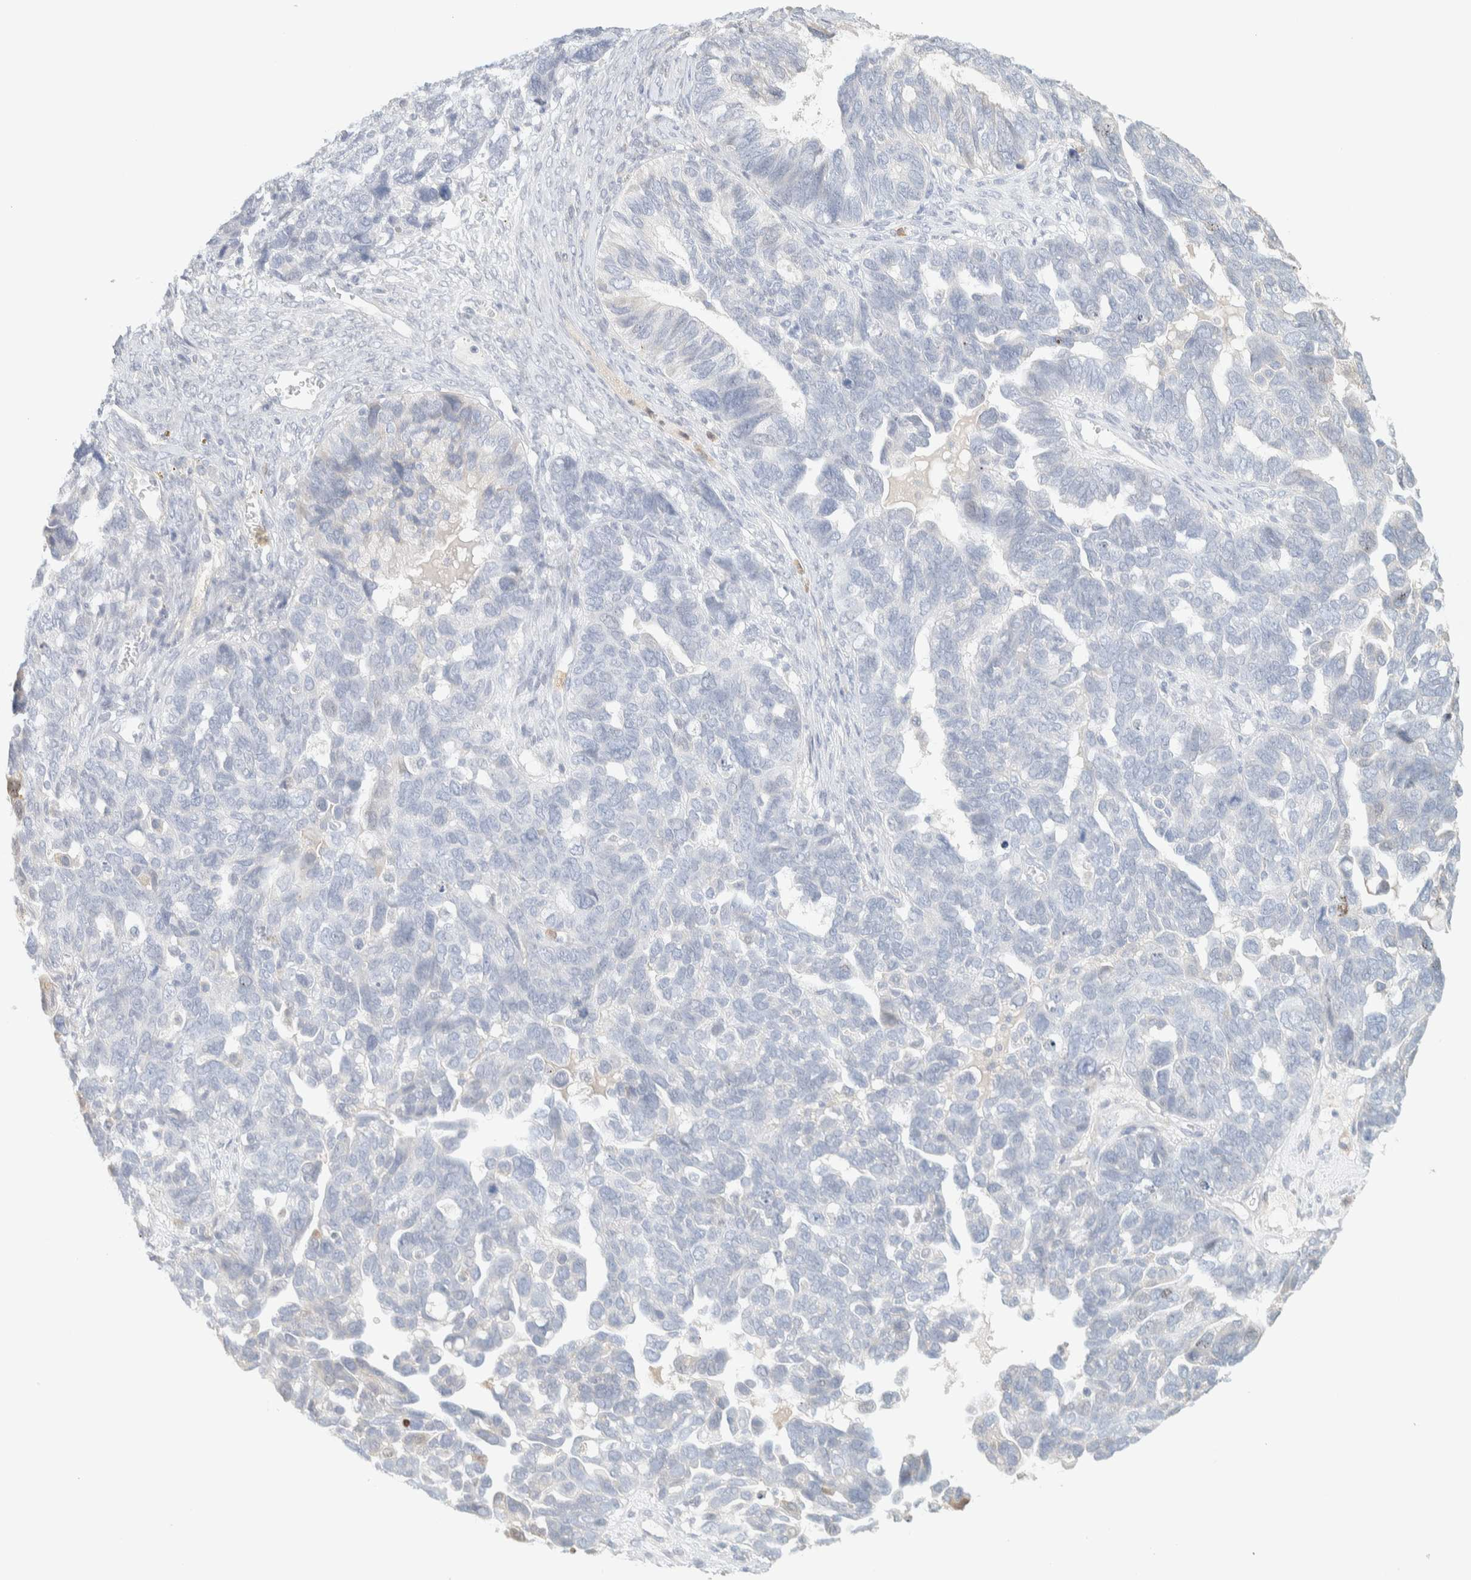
{"staining": {"intensity": "negative", "quantity": "none", "location": "none"}, "tissue": "ovarian cancer", "cell_type": "Tumor cells", "image_type": "cancer", "snomed": [{"axis": "morphology", "description": "Cystadenocarcinoma, serous, NOS"}, {"axis": "topography", "description": "Ovary"}], "caption": "Immunohistochemistry (IHC) photomicrograph of human ovarian cancer stained for a protein (brown), which demonstrates no staining in tumor cells.", "gene": "TTC3", "patient": {"sex": "female", "age": 79}}